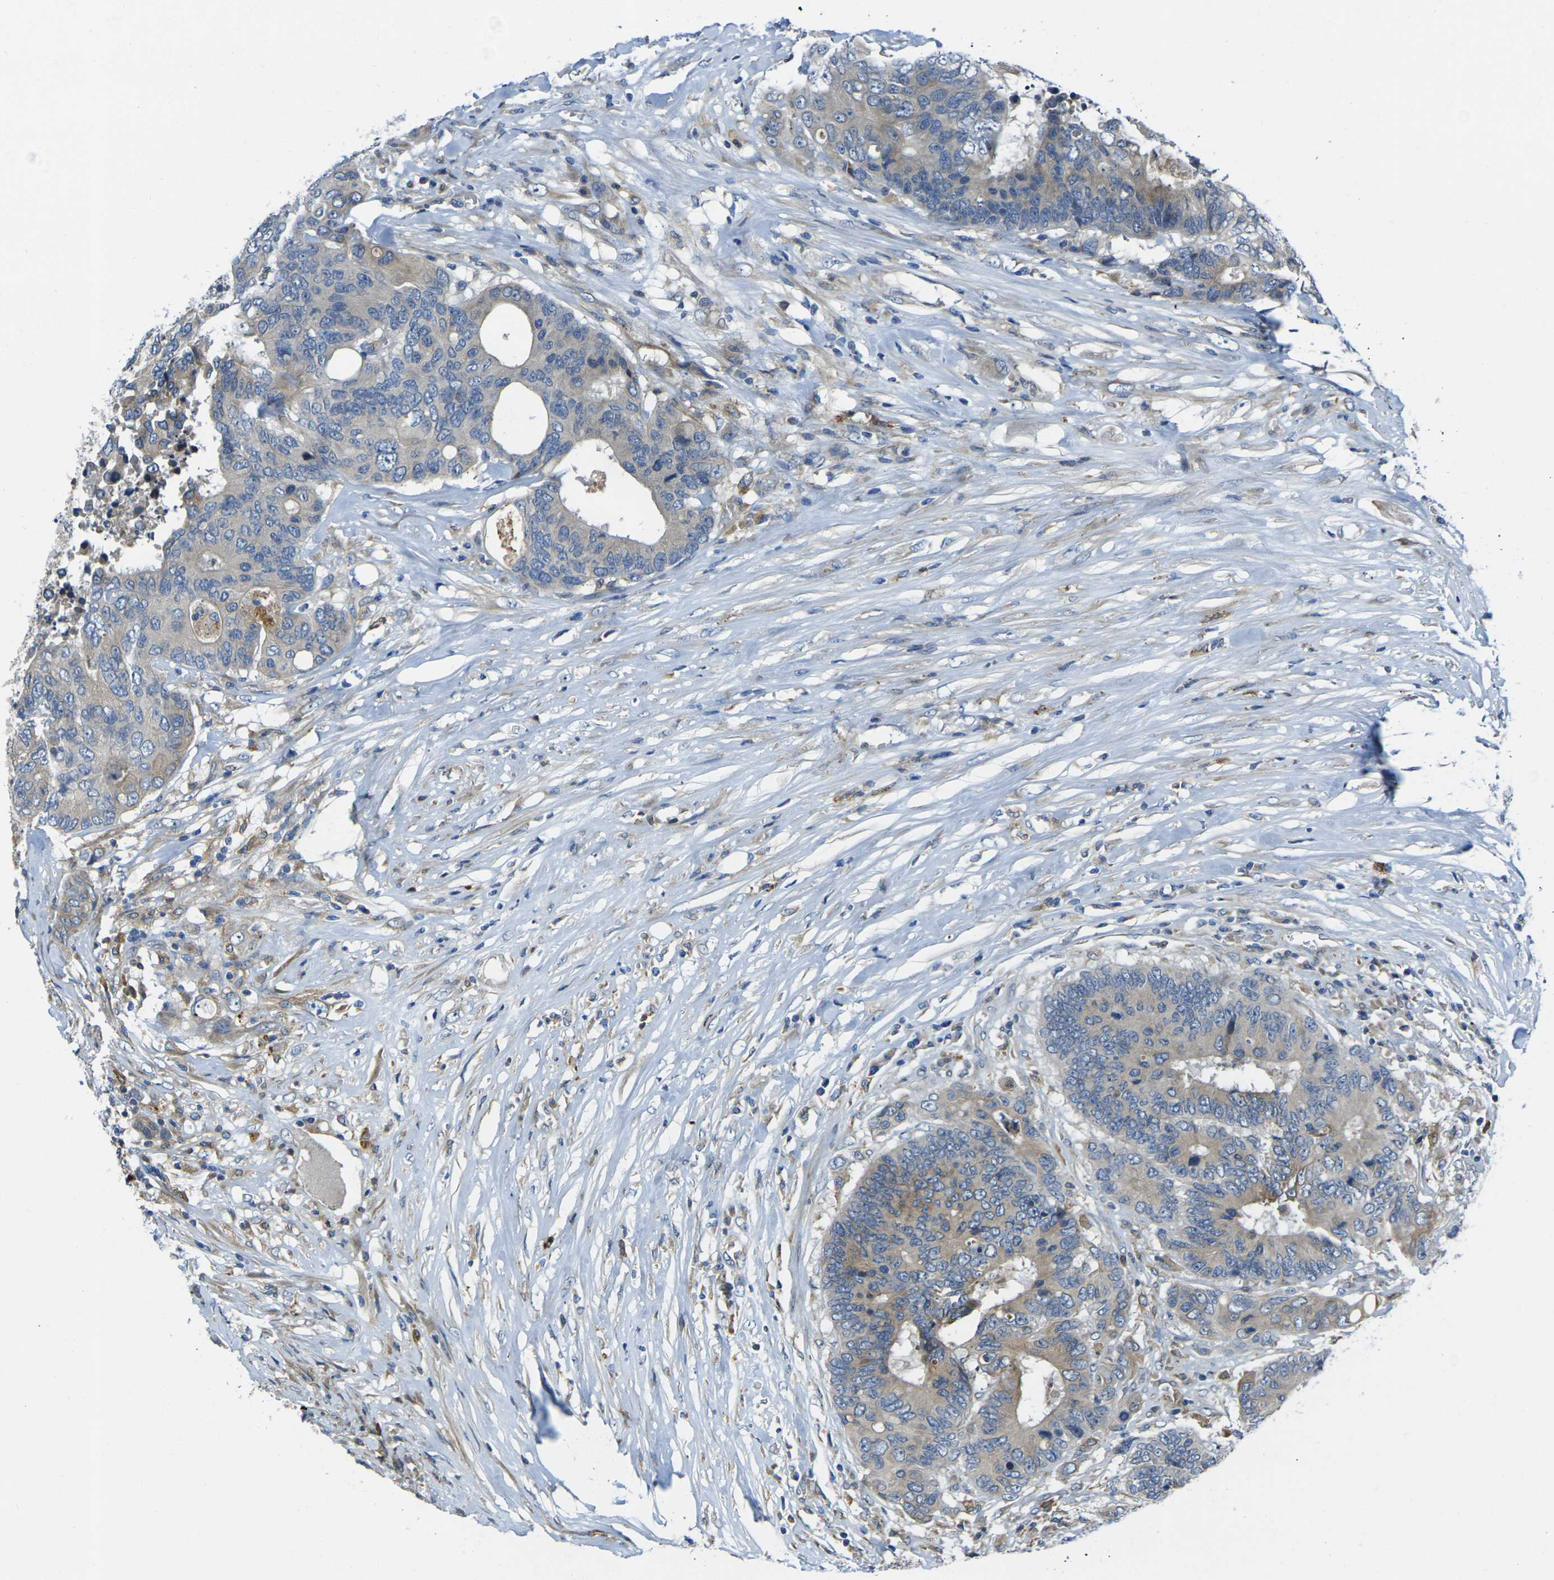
{"staining": {"intensity": "weak", "quantity": ">75%", "location": "cytoplasmic/membranous"}, "tissue": "colorectal cancer", "cell_type": "Tumor cells", "image_type": "cancer", "snomed": [{"axis": "morphology", "description": "Adenocarcinoma, NOS"}, {"axis": "topography", "description": "Rectum"}], "caption": "DAB (3,3'-diaminobenzidine) immunohistochemical staining of human colorectal adenocarcinoma shows weak cytoplasmic/membranous protein expression in about >75% of tumor cells.", "gene": "FZD1", "patient": {"sex": "male", "age": 55}}